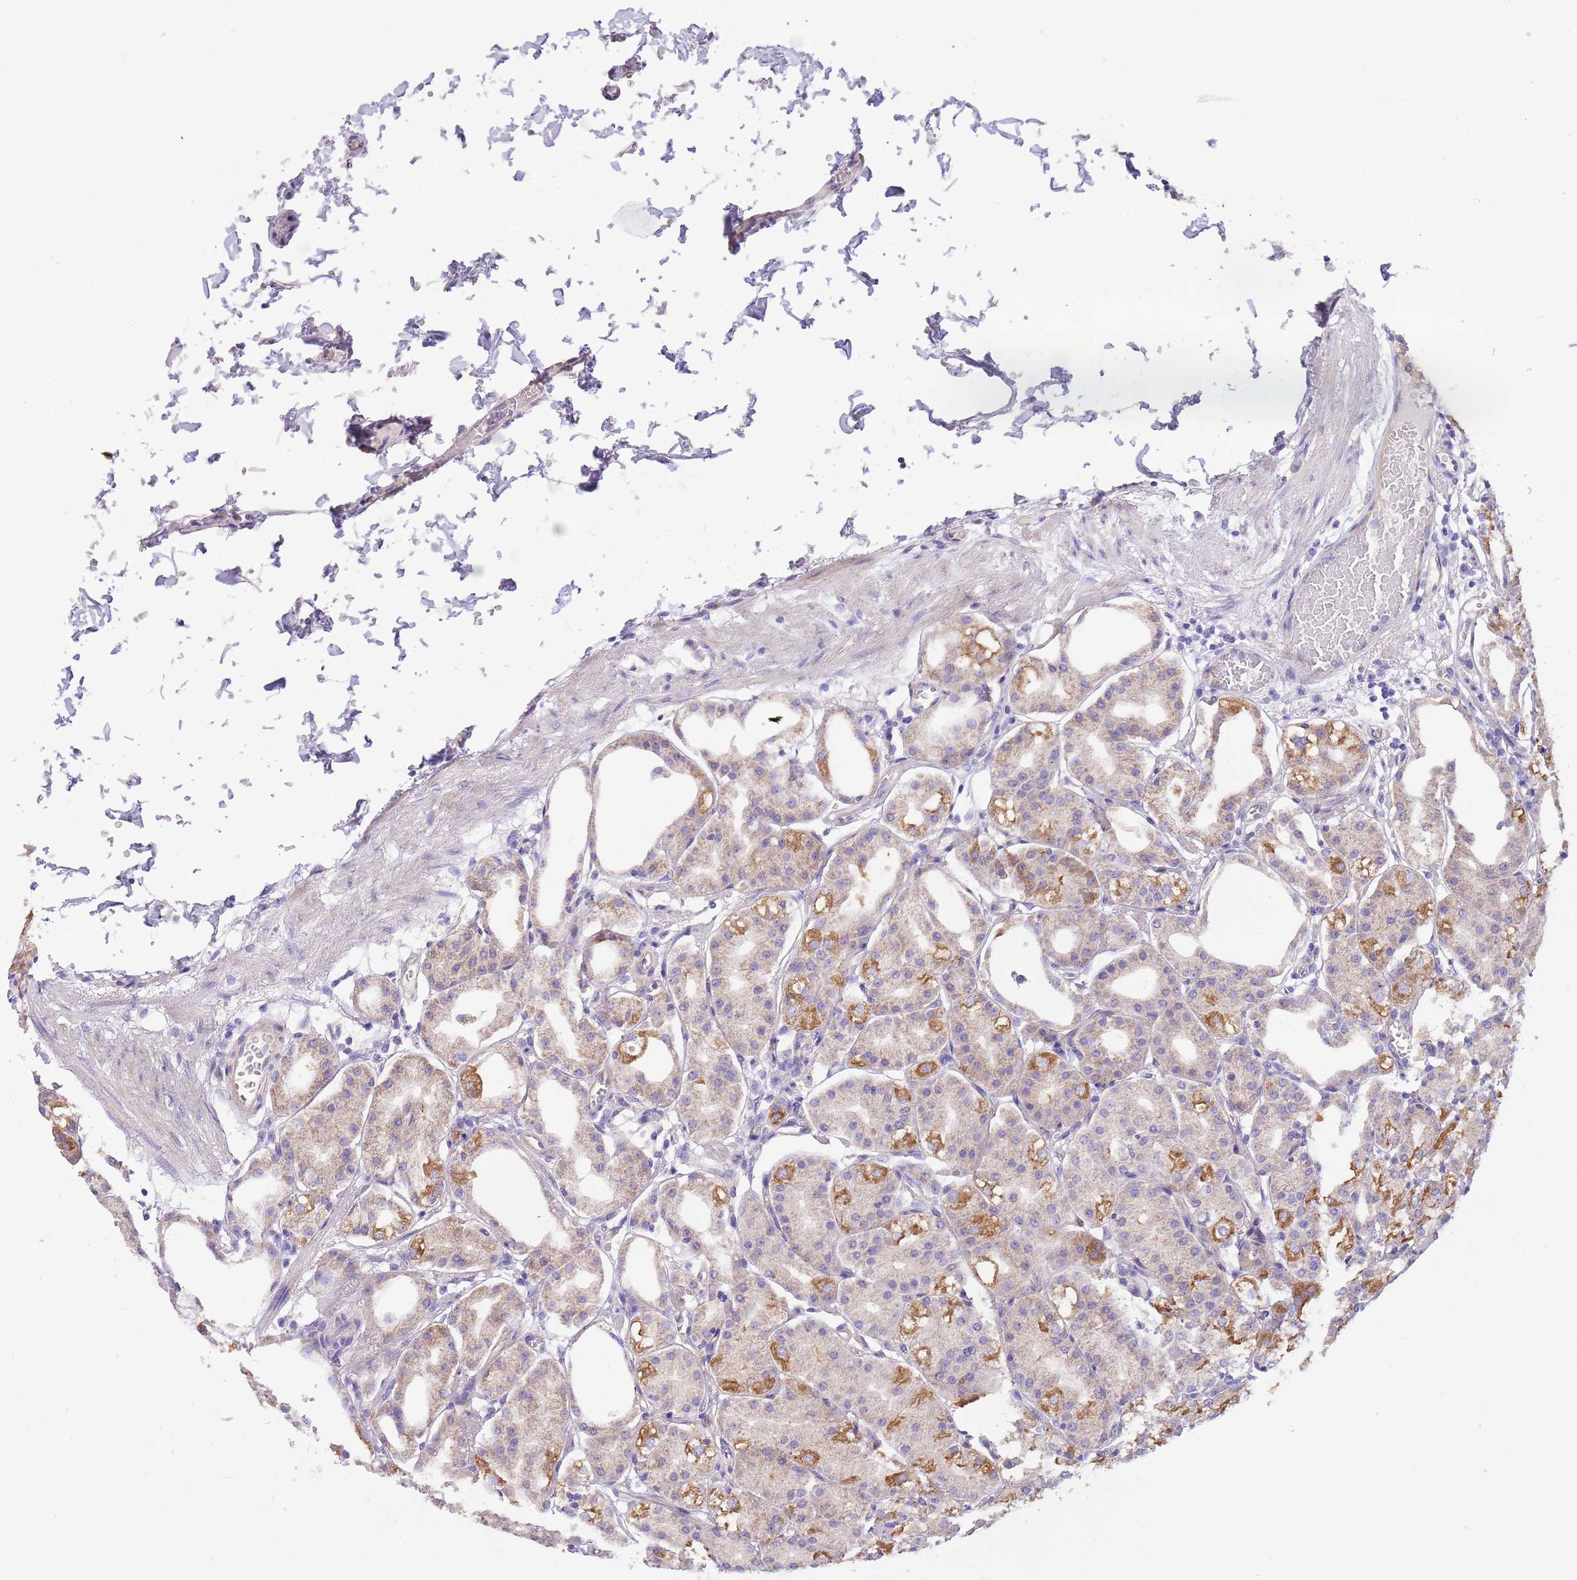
{"staining": {"intensity": "strong", "quantity": "<25%", "location": "cytoplasmic/membranous"}, "tissue": "stomach", "cell_type": "Glandular cells", "image_type": "normal", "snomed": [{"axis": "morphology", "description": "Normal tissue, NOS"}, {"axis": "topography", "description": "Stomach, lower"}], "caption": "A brown stain highlights strong cytoplasmic/membranous expression of a protein in glandular cells of normal human stomach.", "gene": "SERINC3", "patient": {"sex": "male", "age": 71}}